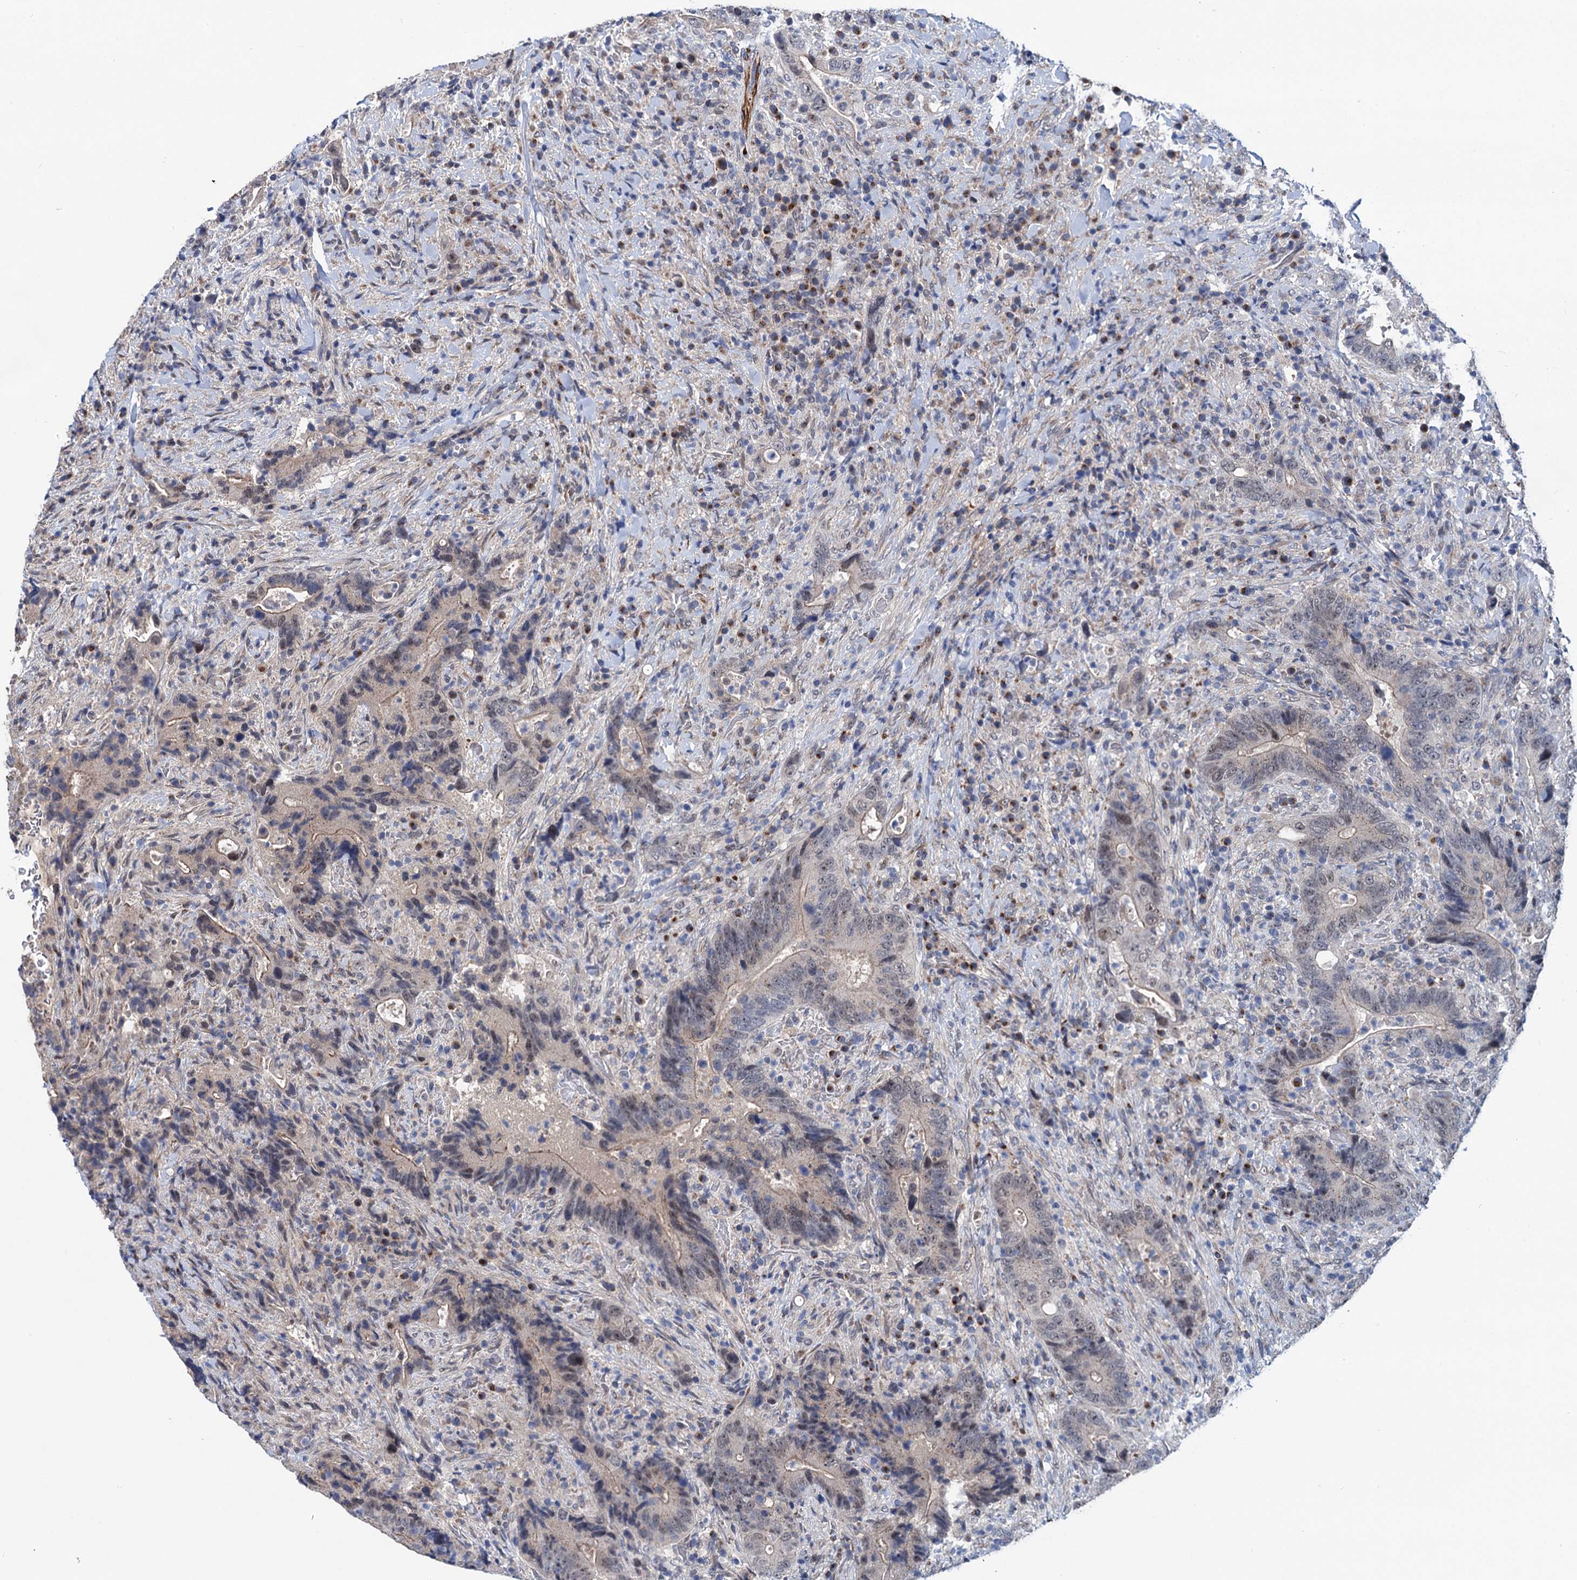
{"staining": {"intensity": "weak", "quantity": "<25%", "location": "nuclear"}, "tissue": "colorectal cancer", "cell_type": "Tumor cells", "image_type": "cancer", "snomed": [{"axis": "morphology", "description": "Adenocarcinoma, NOS"}, {"axis": "topography", "description": "Colon"}], "caption": "The image demonstrates no staining of tumor cells in colorectal cancer.", "gene": "EYA4", "patient": {"sex": "female", "age": 75}}